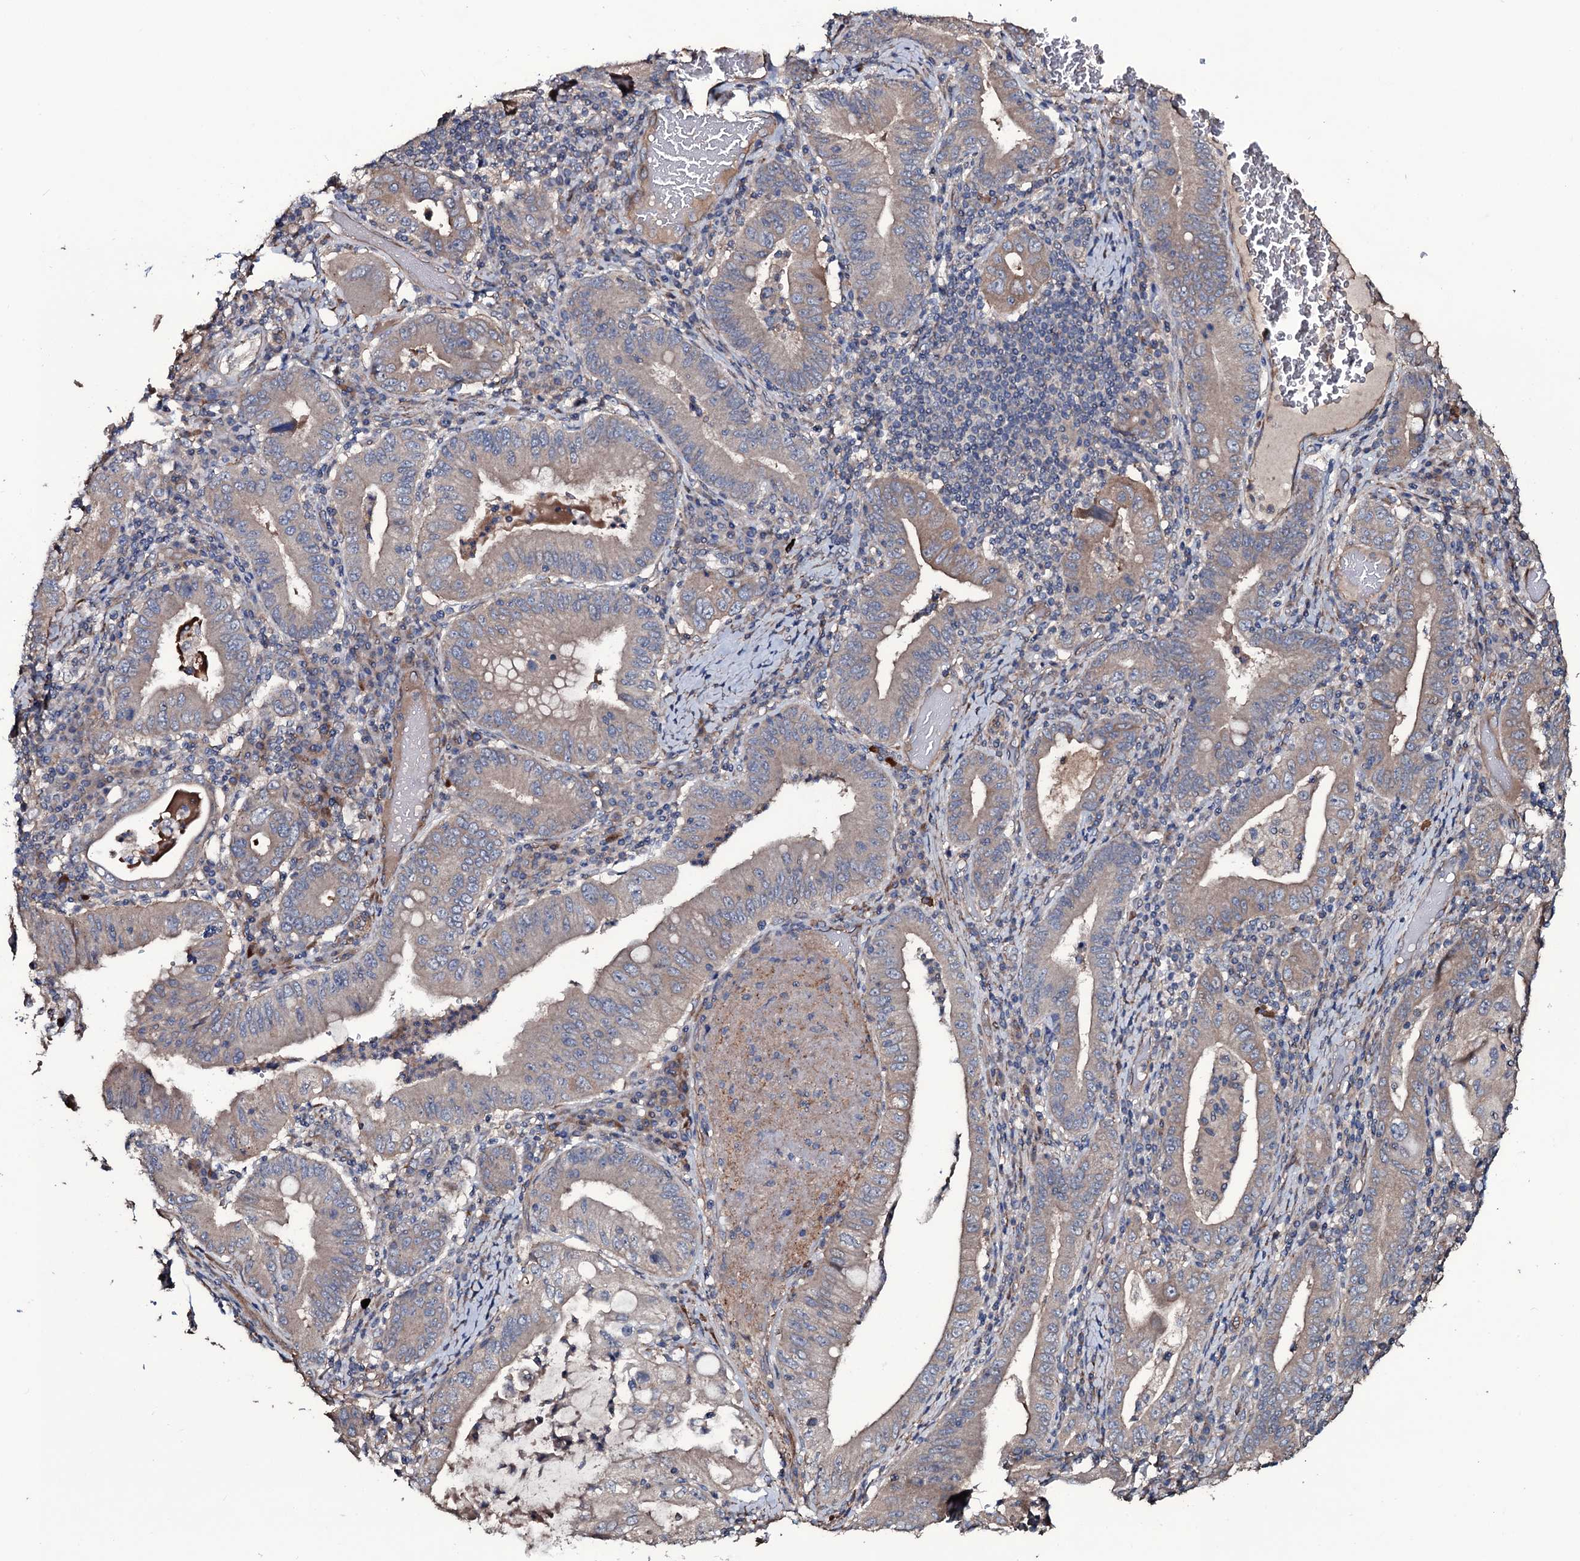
{"staining": {"intensity": "moderate", "quantity": "<25%", "location": "cytoplasmic/membranous"}, "tissue": "stomach cancer", "cell_type": "Tumor cells", "image_type": "cancer", "snomed": [{"axis": "morphology", "description": "Normal tissue, NOS"}, {"axis": "morphology", "description": "Adenocarcinoma, NOS"}, {"axis": "topography", "description": "Esophagus"}, {"axis": "topography", "description": "Stomach, upper"}, {"axis": "topography", "description": "Peripheral nerve tissue"}], "caption": "DAB immunohistochemical staining of human adenocarcinoma (stomach) shows moderate cytoplasmic/membranous protein expression in approximately <25% of tumor cells. (brown staining indicates protein expression, while blue staining denotes nuclei).", "gene": "WIPF3", "patient": {"sex": "male", "age": 62}}